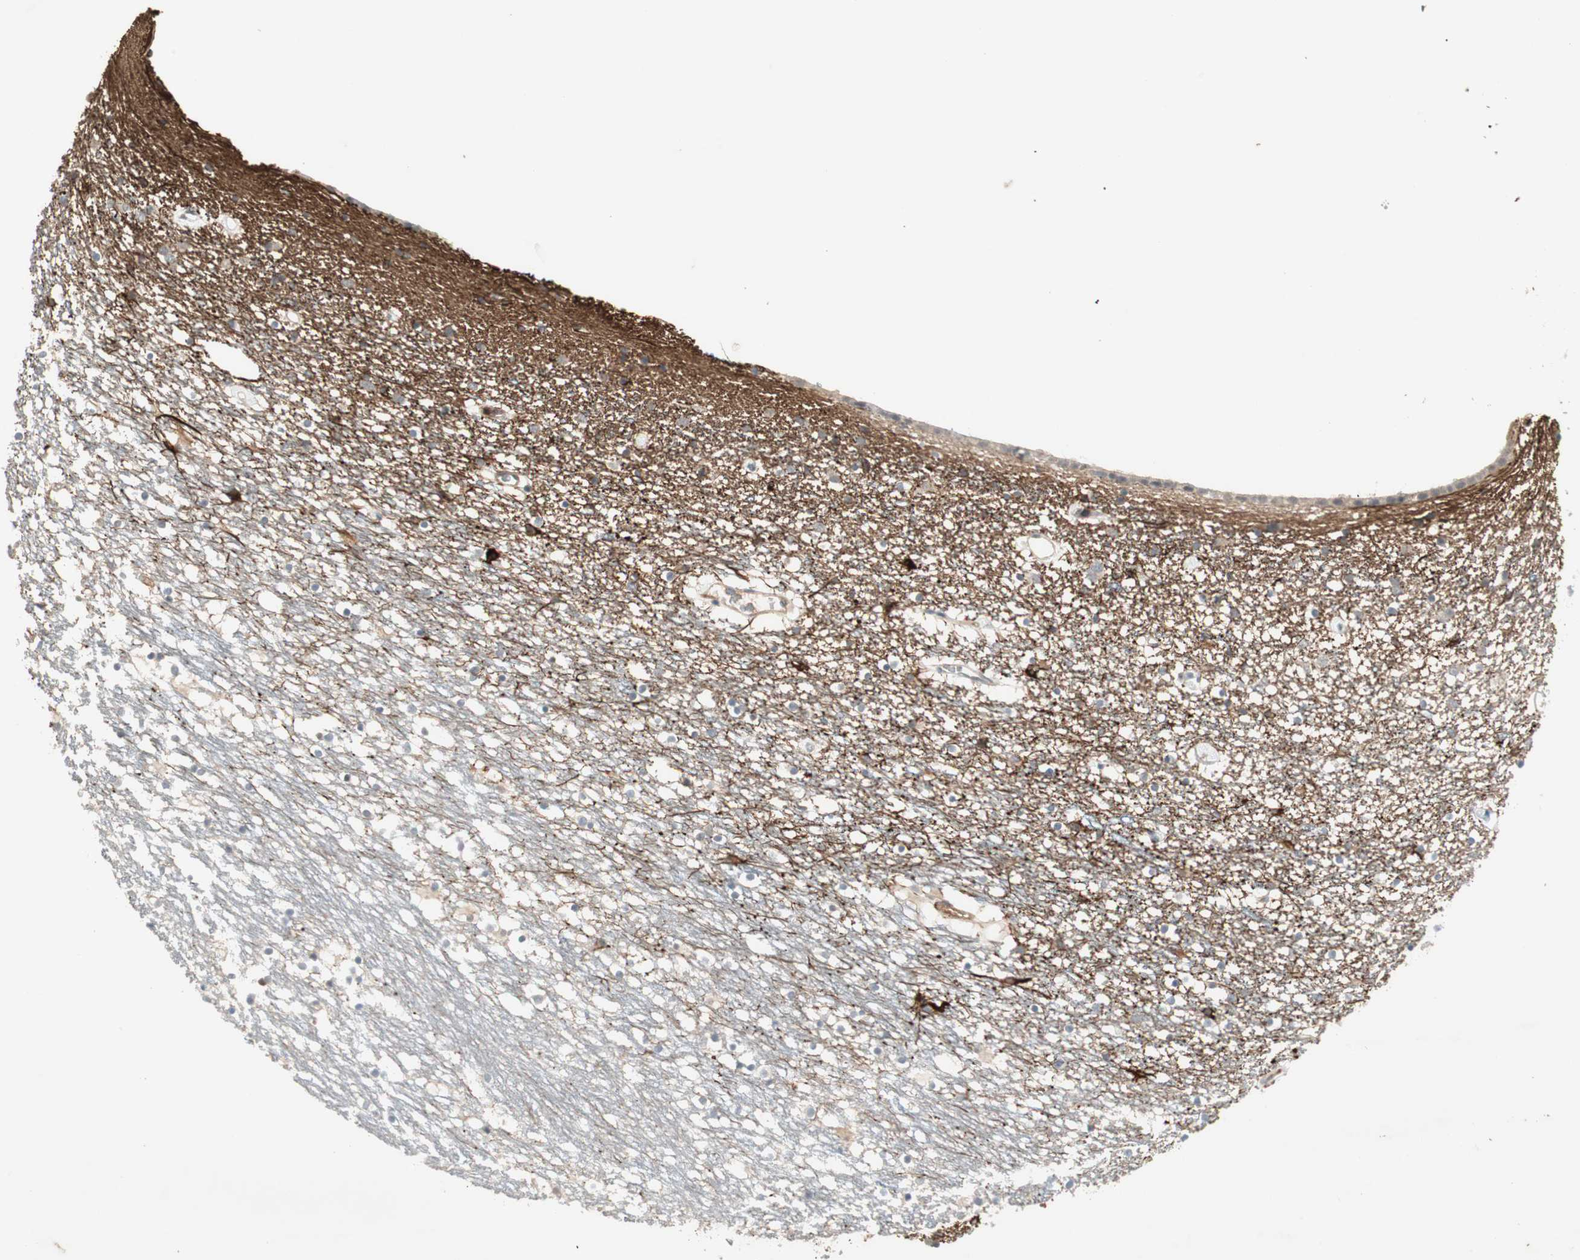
{"staining": {"intensity": "negative", "quantity": "none", "location": "none"}, "tissue": "caudate", "cell_type": "Glial cells", "image_type": "normal", "snomed": [{"axis": "morphology", "description": "Normal tissue, NOS"}, {"axis": "topography", "description": "Lateral ventricle wall"}], "caption": "This is an immunohistochemistry histopathology image of normal caudate. There is no staining in glial cells.", "gene": "RNGTT", "patient": {"sex": "male", "age": 45}}